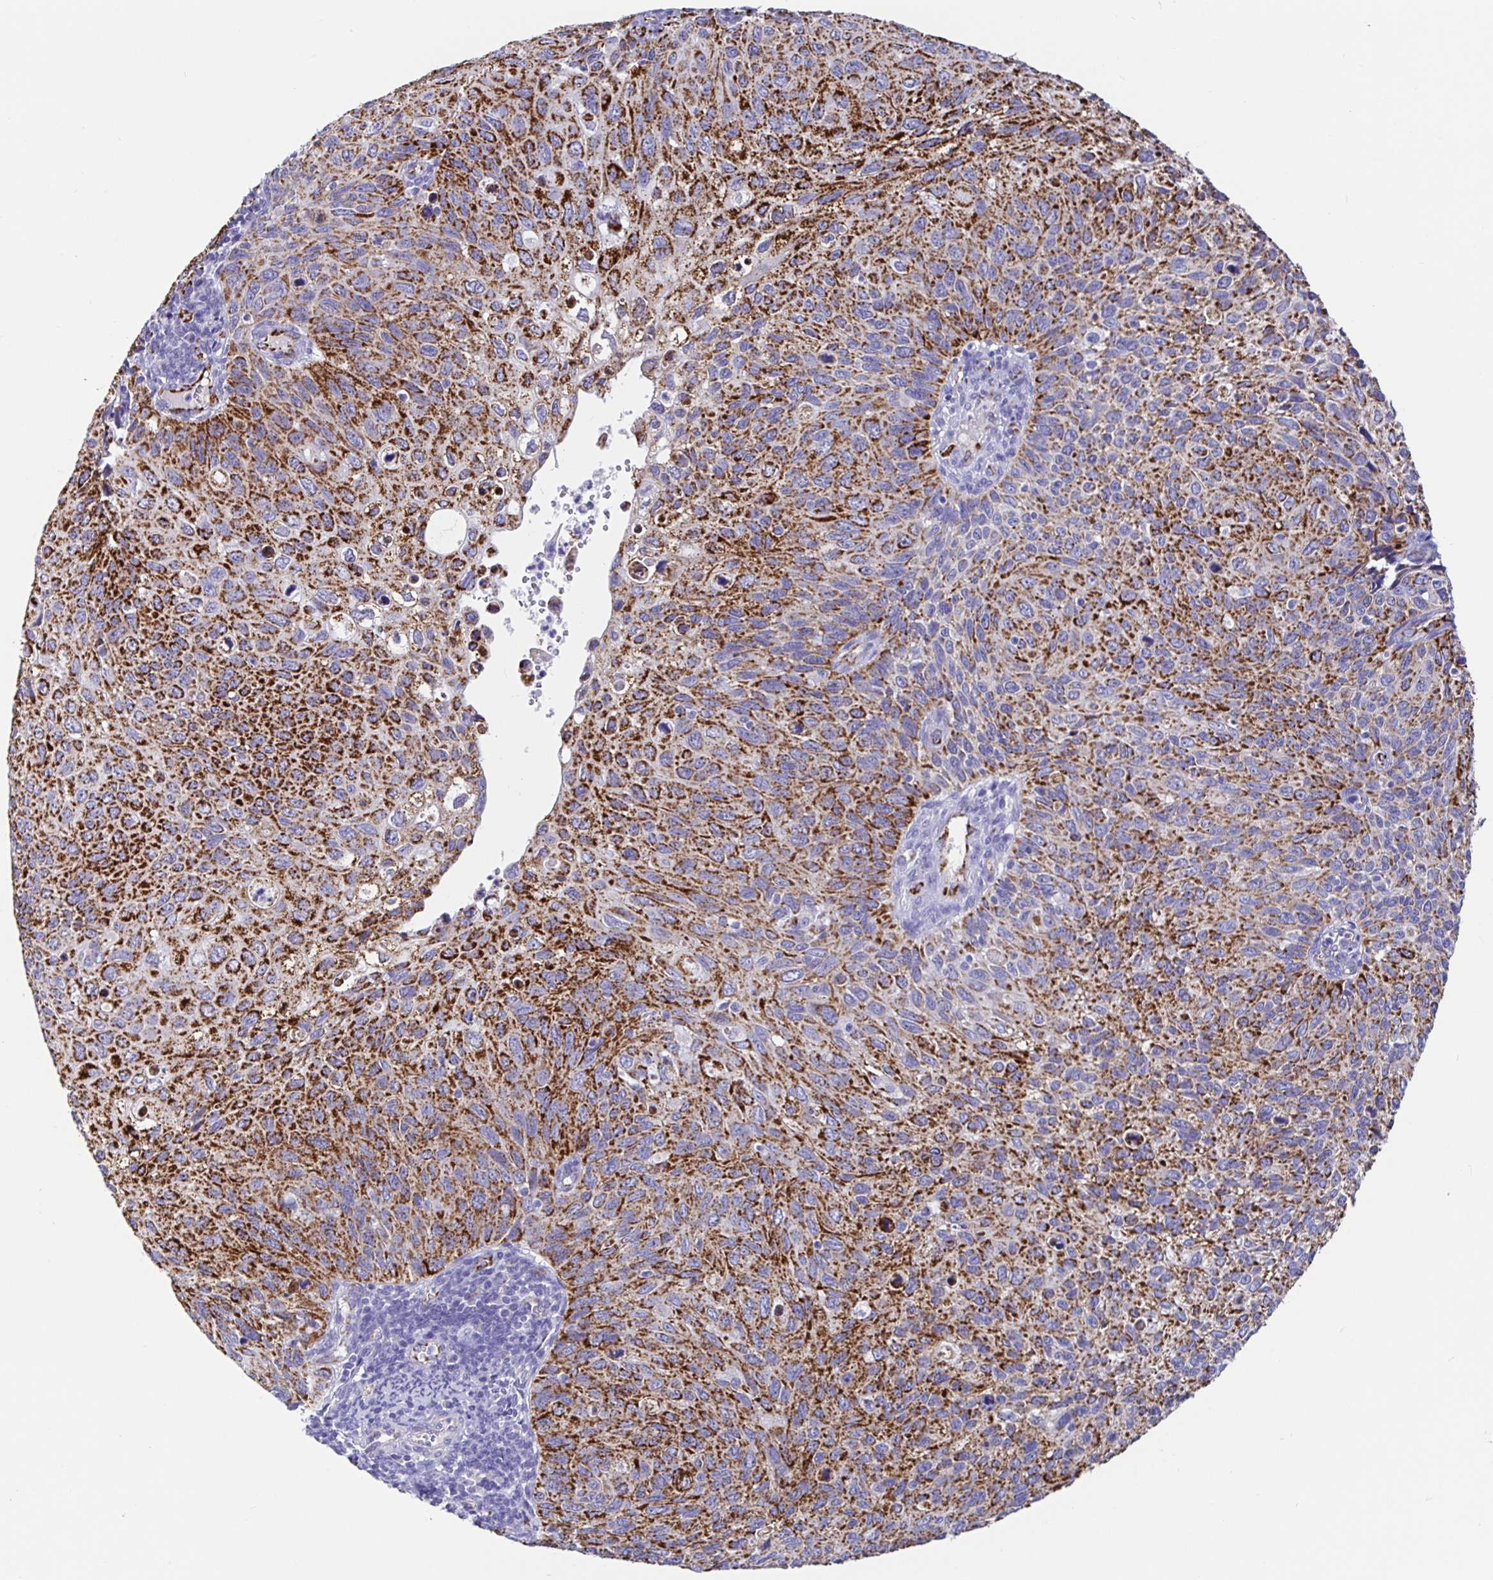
{"staining": {"intensity": "strong", "quantity": ">75%", "location": "cytoplasmic/membranous"}, "tissue": "cervical cancer", "cell_type": "Tumor cells", "image_type": "cancer", "snomed": [{"axis": "morphology", "description": "Squamous cell carcinoma, NOS"}, {"axis": "topography", "description": "Cervix"}], "caption": "Tumor cells show high levels of strong cytoplasmic/membranous positivity in approximately >75% of cells in human cervical squamous cell carcinoma. Ihc stains the protein in brown and the nuclei are stained blue.", "gene": "MAOA", "patient": {"sex": "female", "age": 70}}